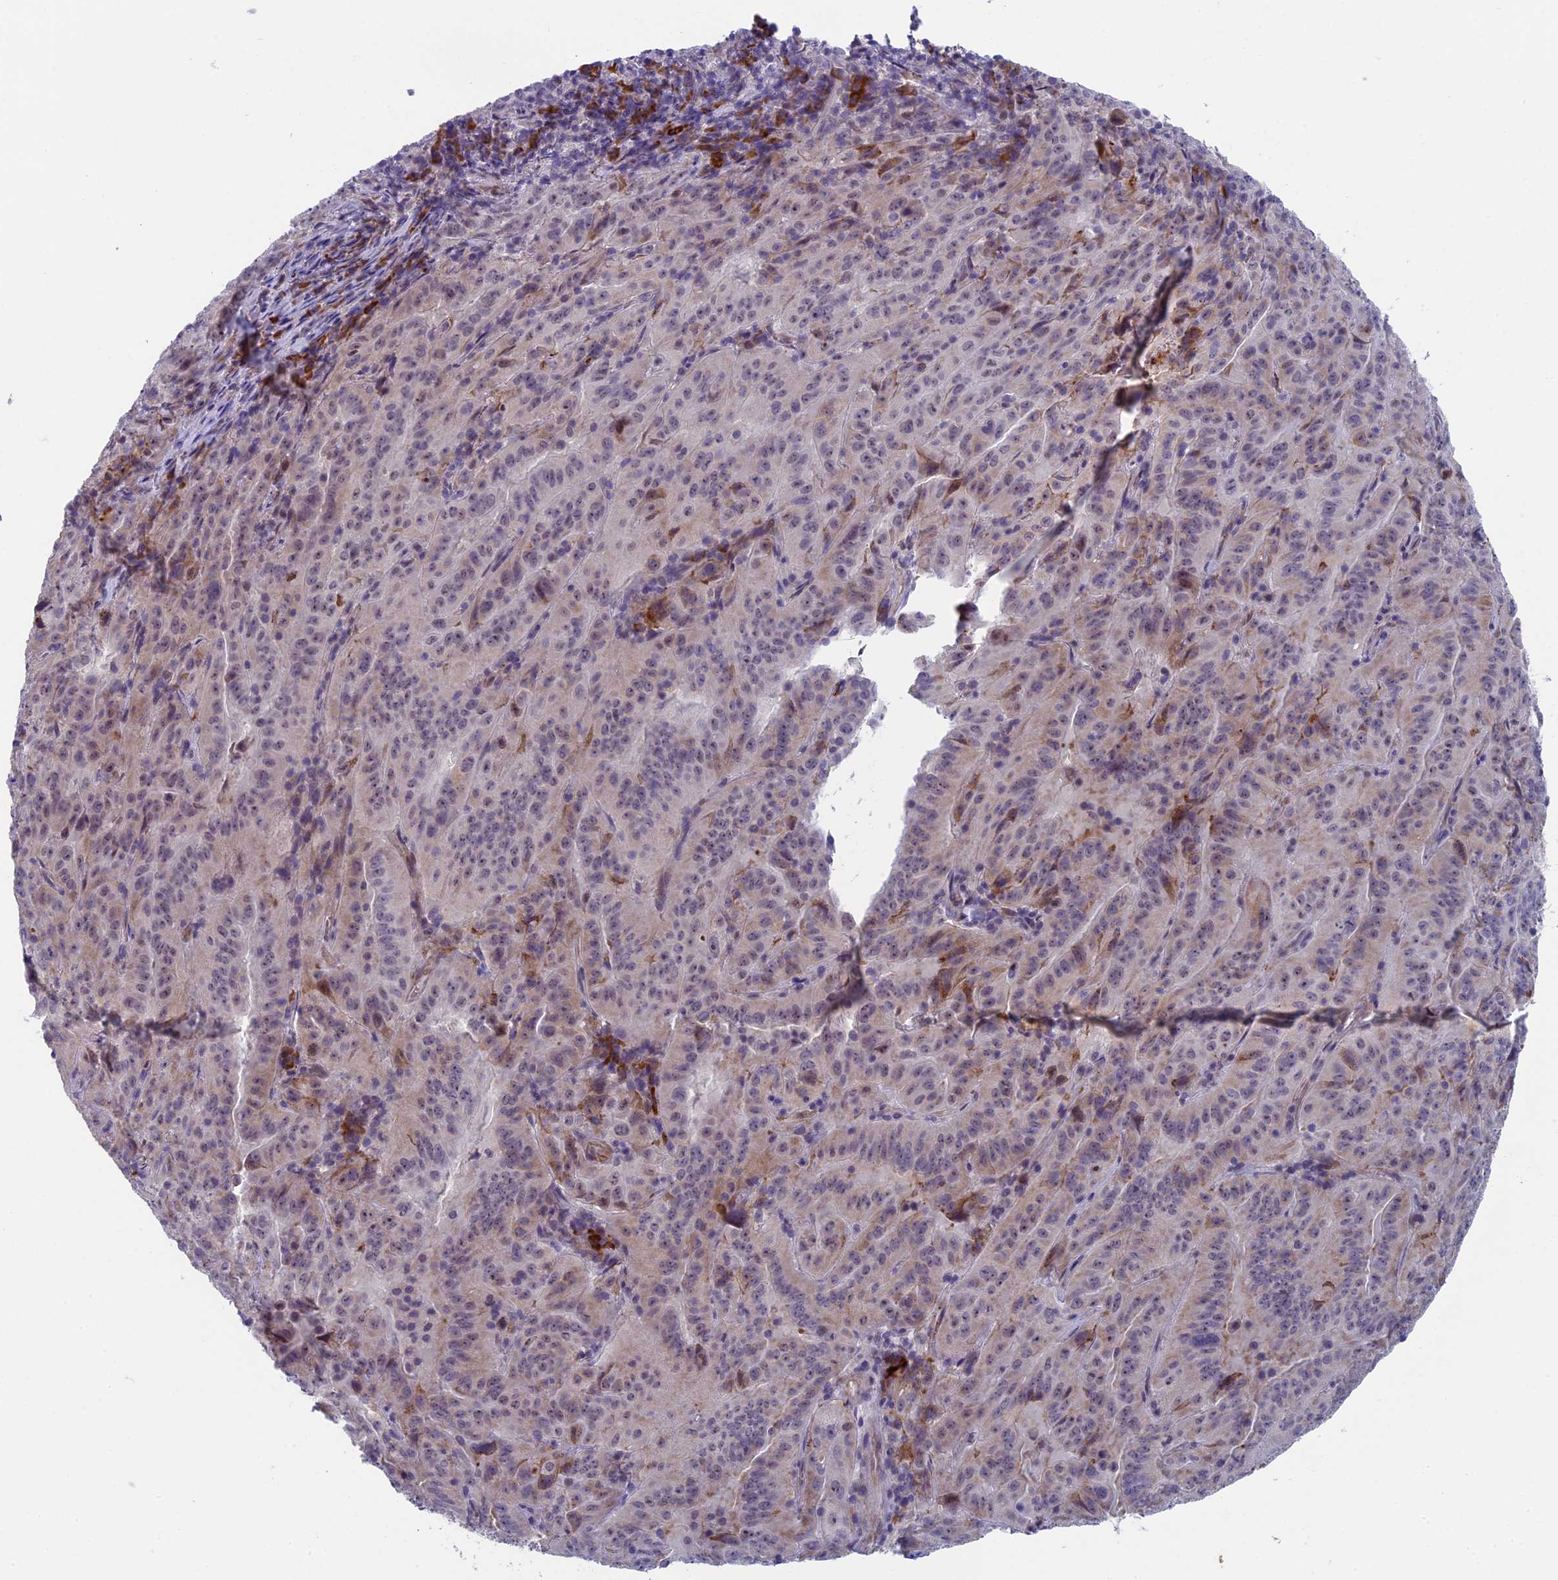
{"staining": {"intensity": "weak", "quantity": "<25%", "location": "cytoplasmic/membranous,nuclear"}, "tissue": "pancreatic cancer", "cell_type": "Tumor cells", "image_type": "cancer", "snomed": [{"axis": "morphology", "description": "Adenocarcinoma, NOS"}, {"axis": "topography", "description": "Pancreas"}], "caption": "Histopathology image shows no significant protein staining in tumor cells of adenocarcinoma (pancreatic).", "gene": "CNEP1R1", "patient": {"sex": "male", "age": 63}}